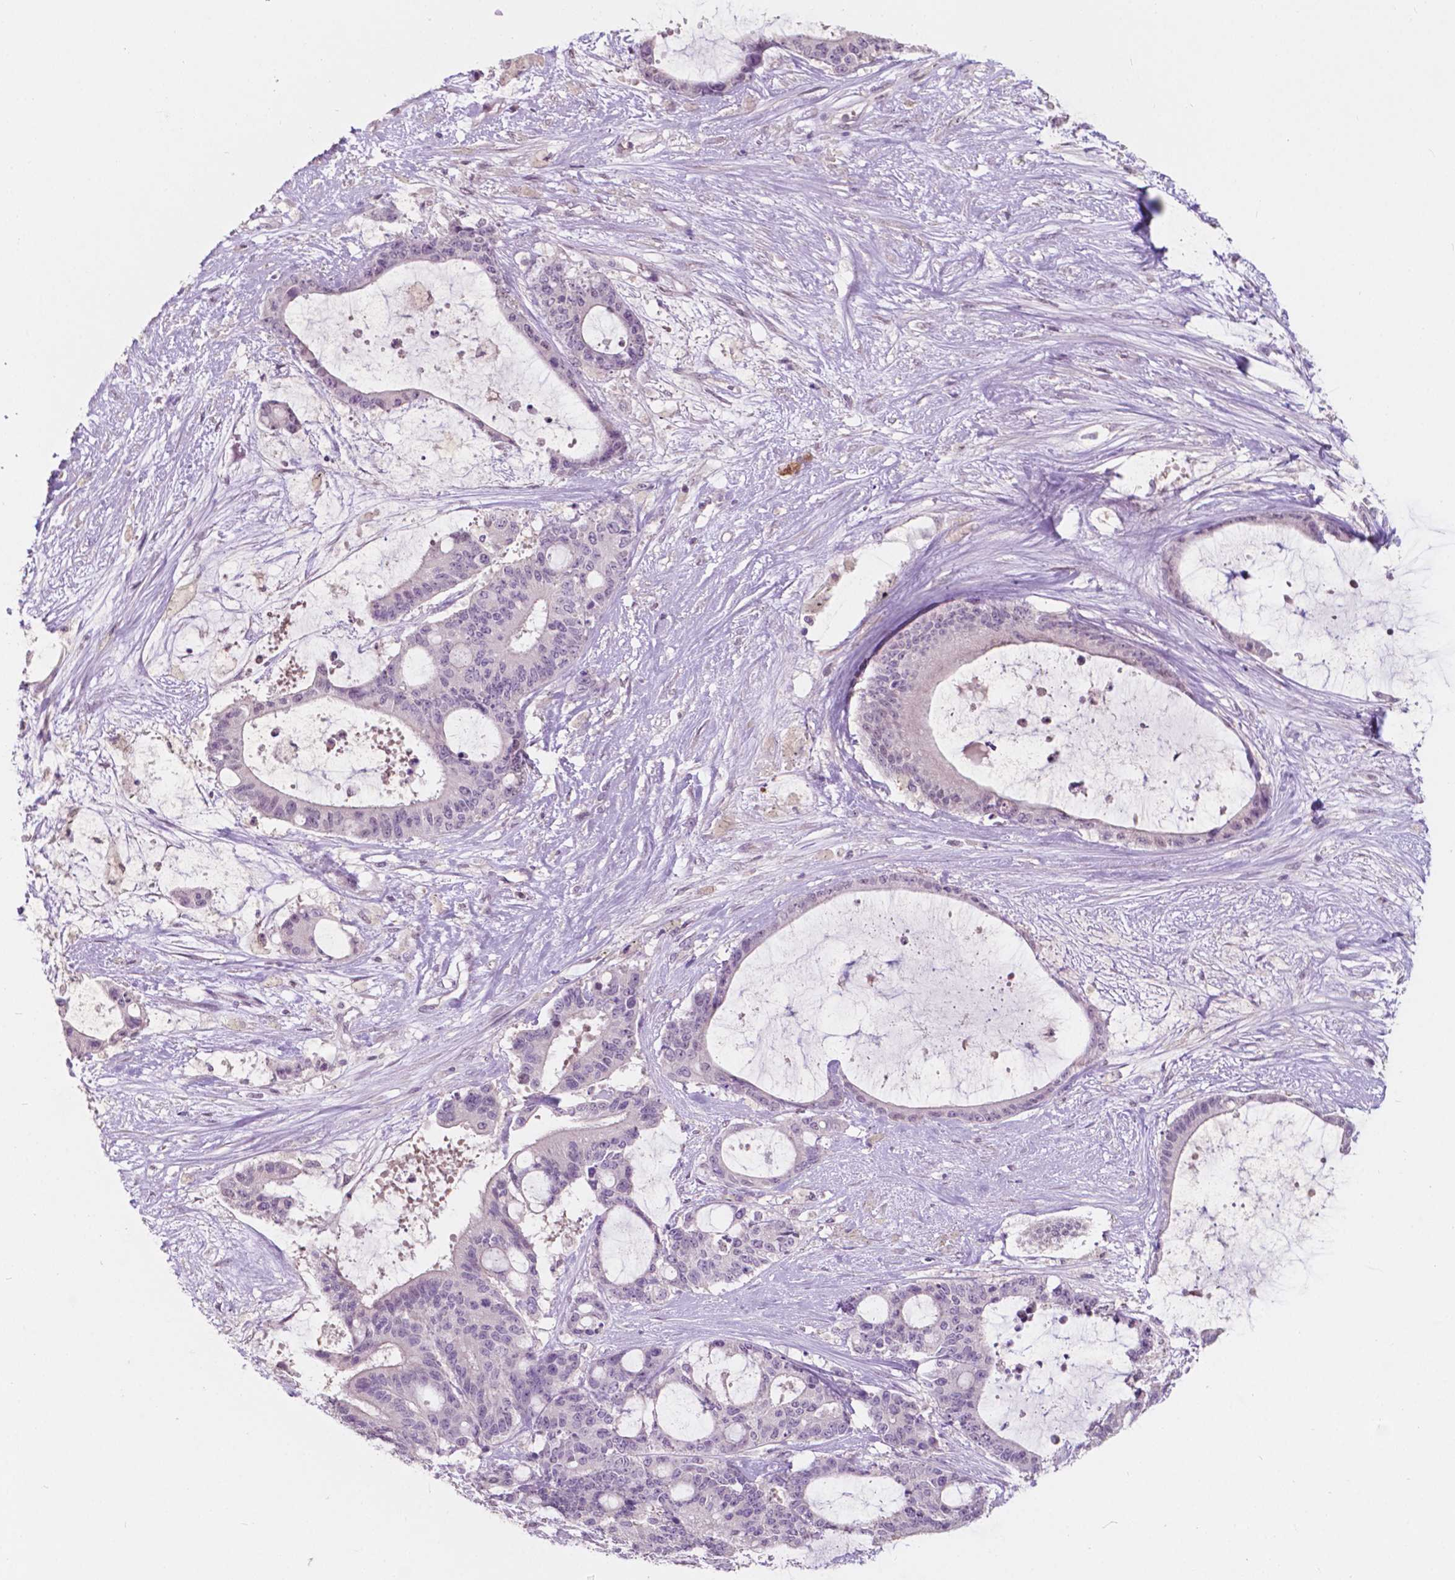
{"staining": {"intensity": "negative", "quantity": "none", "location": "none"}, "tissue": "liver cancer", "cell_type": "Tumor cells", "image_type": "cancer", "snomed": [{"axis": "morphology", "description": "Normal tissue, NOS"}, {"axis": "morphology", "description": "Cholangiocarcinoma"}, {"axis": "topography", "description": "Liver"}, {"axis": "topography", "description": "Peripheral nerve tissue"}], "caption": "Immunohistochemistry photomicrograph of human liver cholangiocarcinoma stained for a protein (brown), which reveals no staining in tumor cells.", "gene": "TM6SF2", "patient": {"sex": "female", "age": 73}}